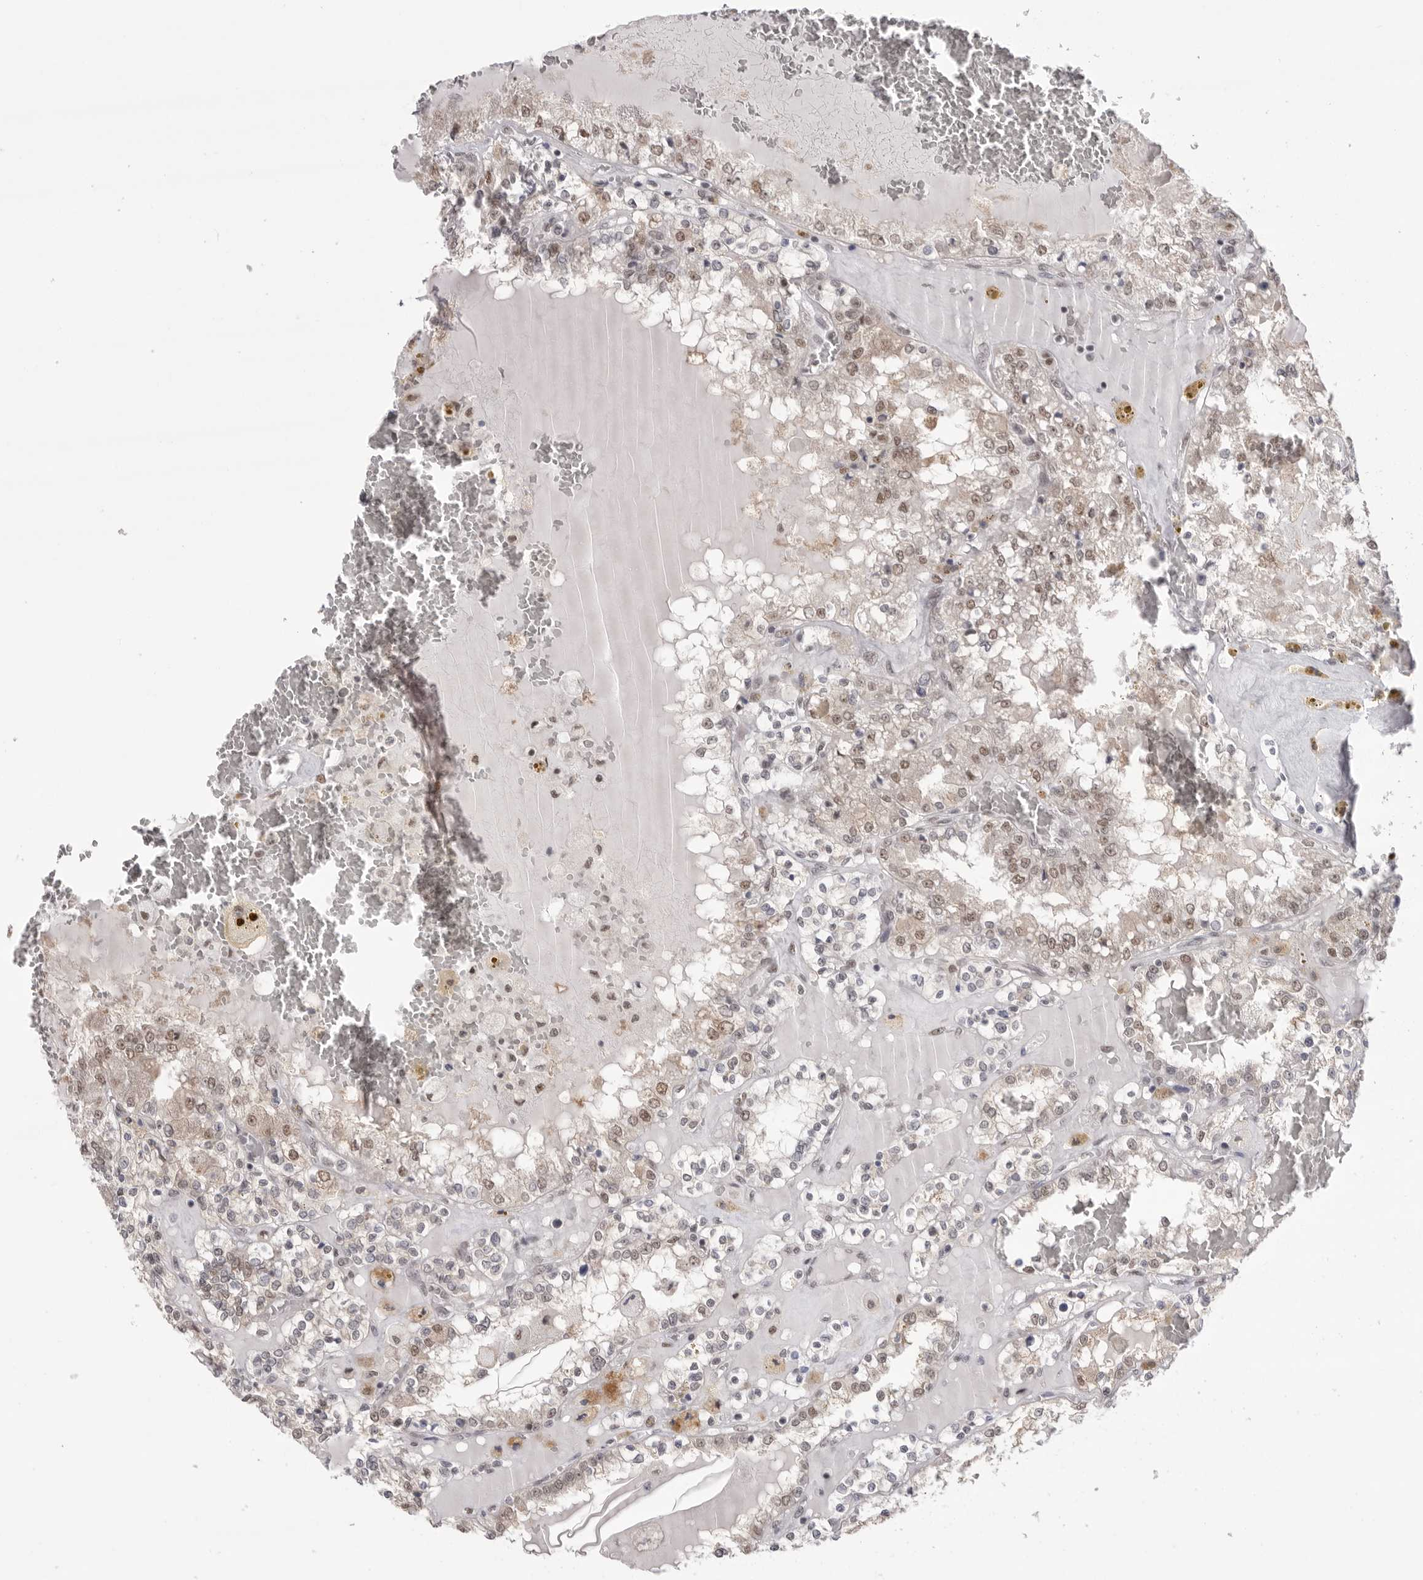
{"staining": {"intensity": "moderate", "quantity": "25%-75%", "location": "nuclear"}, "tissue": "renal cancer", "cell_type": "Tumor cells", "image_type": "cancer", "snomed": [{"axis": "morphology", "description": "Adenocarcinoma, NOS"}, {"axis": "topography", "description": "Kidney"}], "caption": "Tumor cells demonstrate medium levels of moderate nuclear staining in approximately 25%-75% of cells in human renal adenocarcinoma. The protein is stained brown, and the nuclei are stained in blue (DAB (3,3'-diaminobenzidine) IHC with brightfield microscopy, high magnification).", "gene": "BCLAF3", "patient": {"sex": "female", "age": 56}}